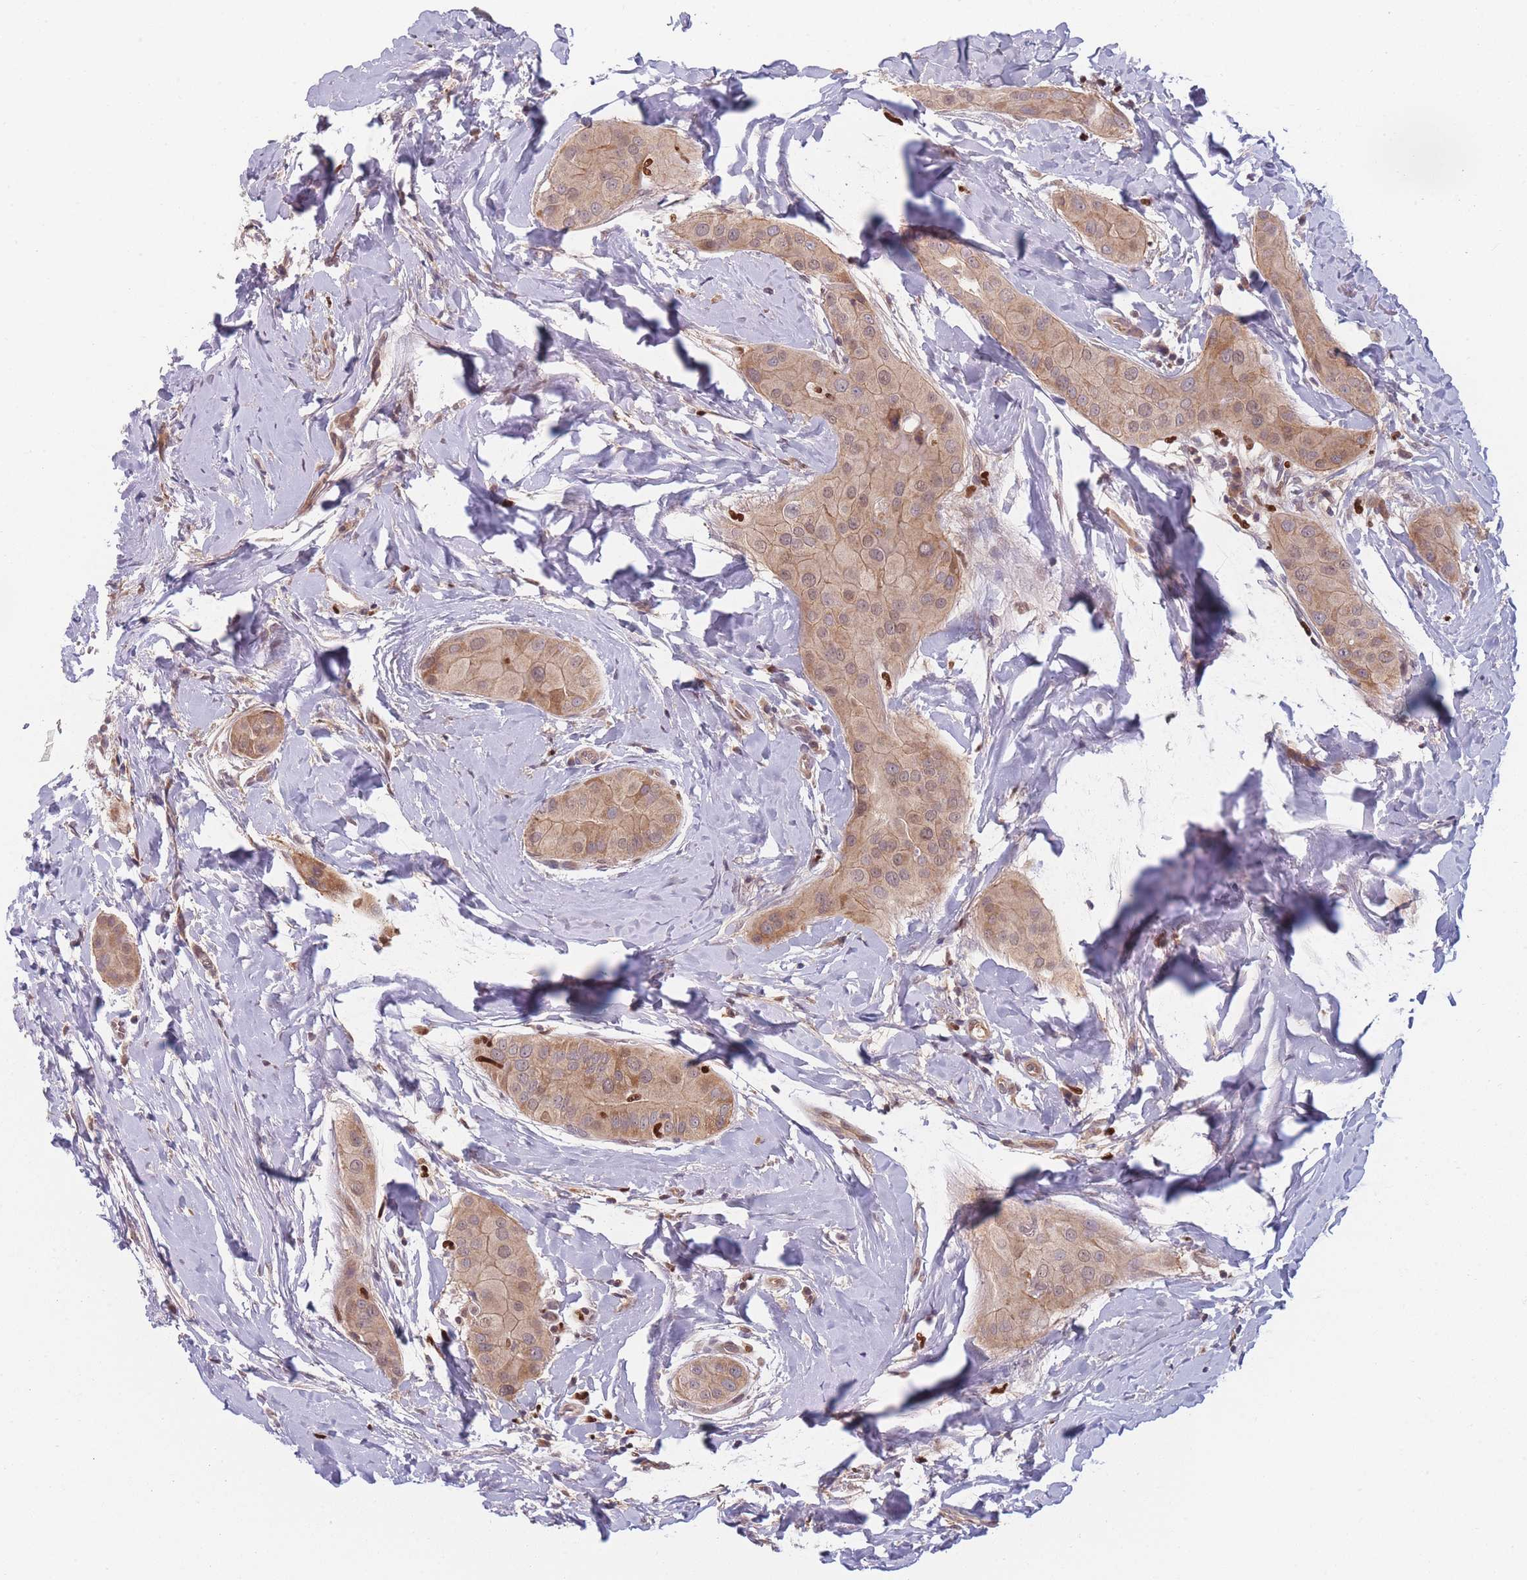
{"staining": {"intensity": "moderate", "quantity": ">75%", "location": "cytoplasmic/membranous,nuclear"}, "tissue": "thyroid cancer", "cell_type": "Tumor cells", "image_type": "cancer", "snomed": [{"axis": "morphology", "description": "Papillary adenocarcinoma, NOS"}, {"axis": "topography", "description": "Thyroid gland"}], "caption": "An image of human papillary adenocarcinoma (thyroid) stained for a protein reveals moderate cytoplasmic/membranous and nuclear brown staining in tumor cells. (Brightfield microscopy of DAB IHC at high magnification).", "gene": "FAM153A", "patient": {"sex": "male", "age": 33}}